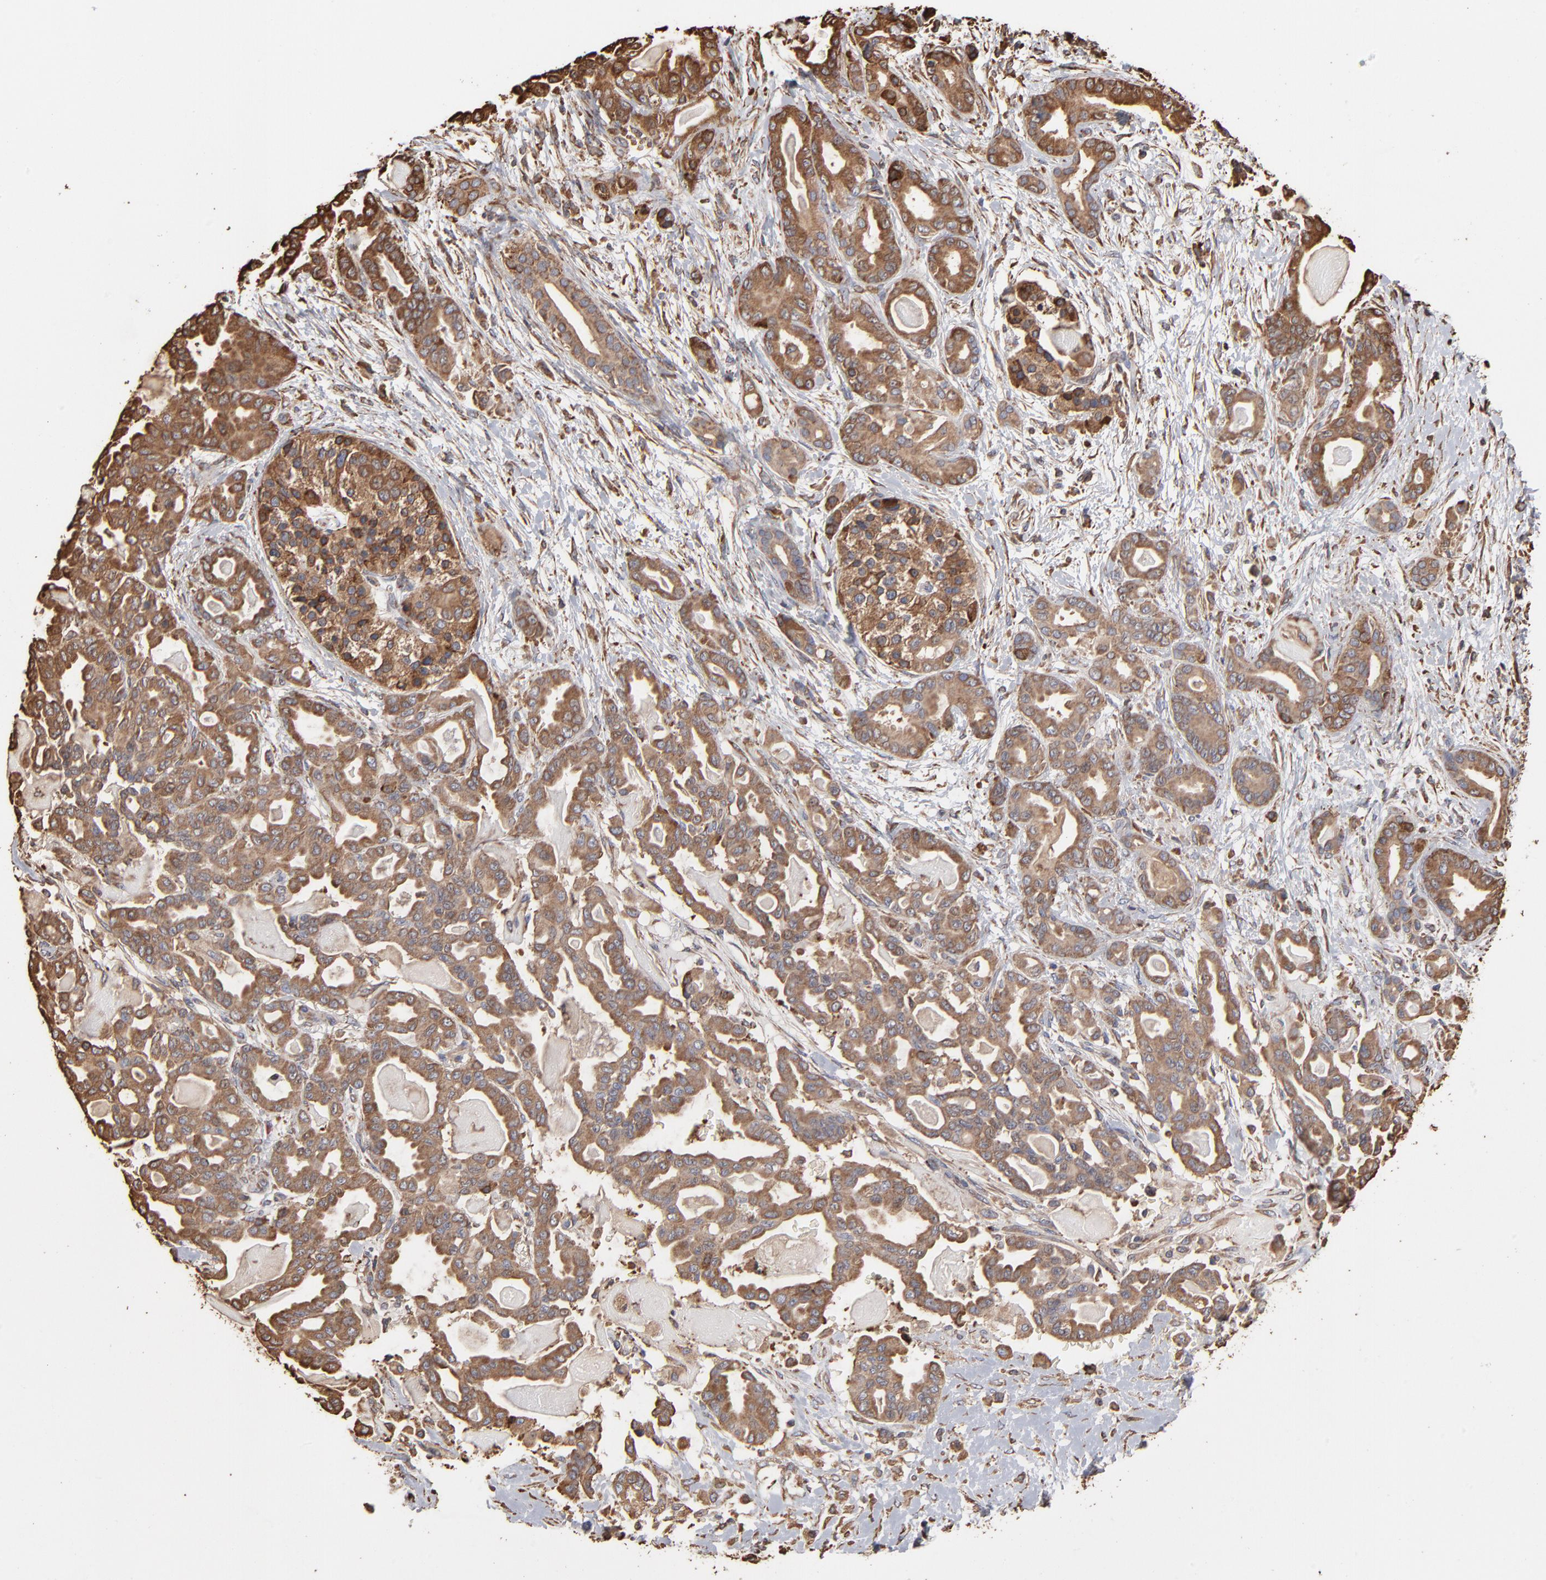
{"staining": {"intensity": "moderate", "quantity": ">75%", "location": "cytoplasmic/membranous"}, "tissue": "pancreatic cancer", "cell_type": "Tumor cells", "image_type": "cancer", "snomed": [{"axis": "morphology", "description": "Adenocarcinoma, NOS"}, {"axis": "topography", "description": "Pancreas"}], "caption": "DAB immunohistochemical staining of human pancreatic cancer (adenocarcinoma) displays moderate cytoplasmic/membranous protein positivity in about >75% of tumor cells.", "gene": "PDIA3", "patient": {"sex": "male", "age": 63}}